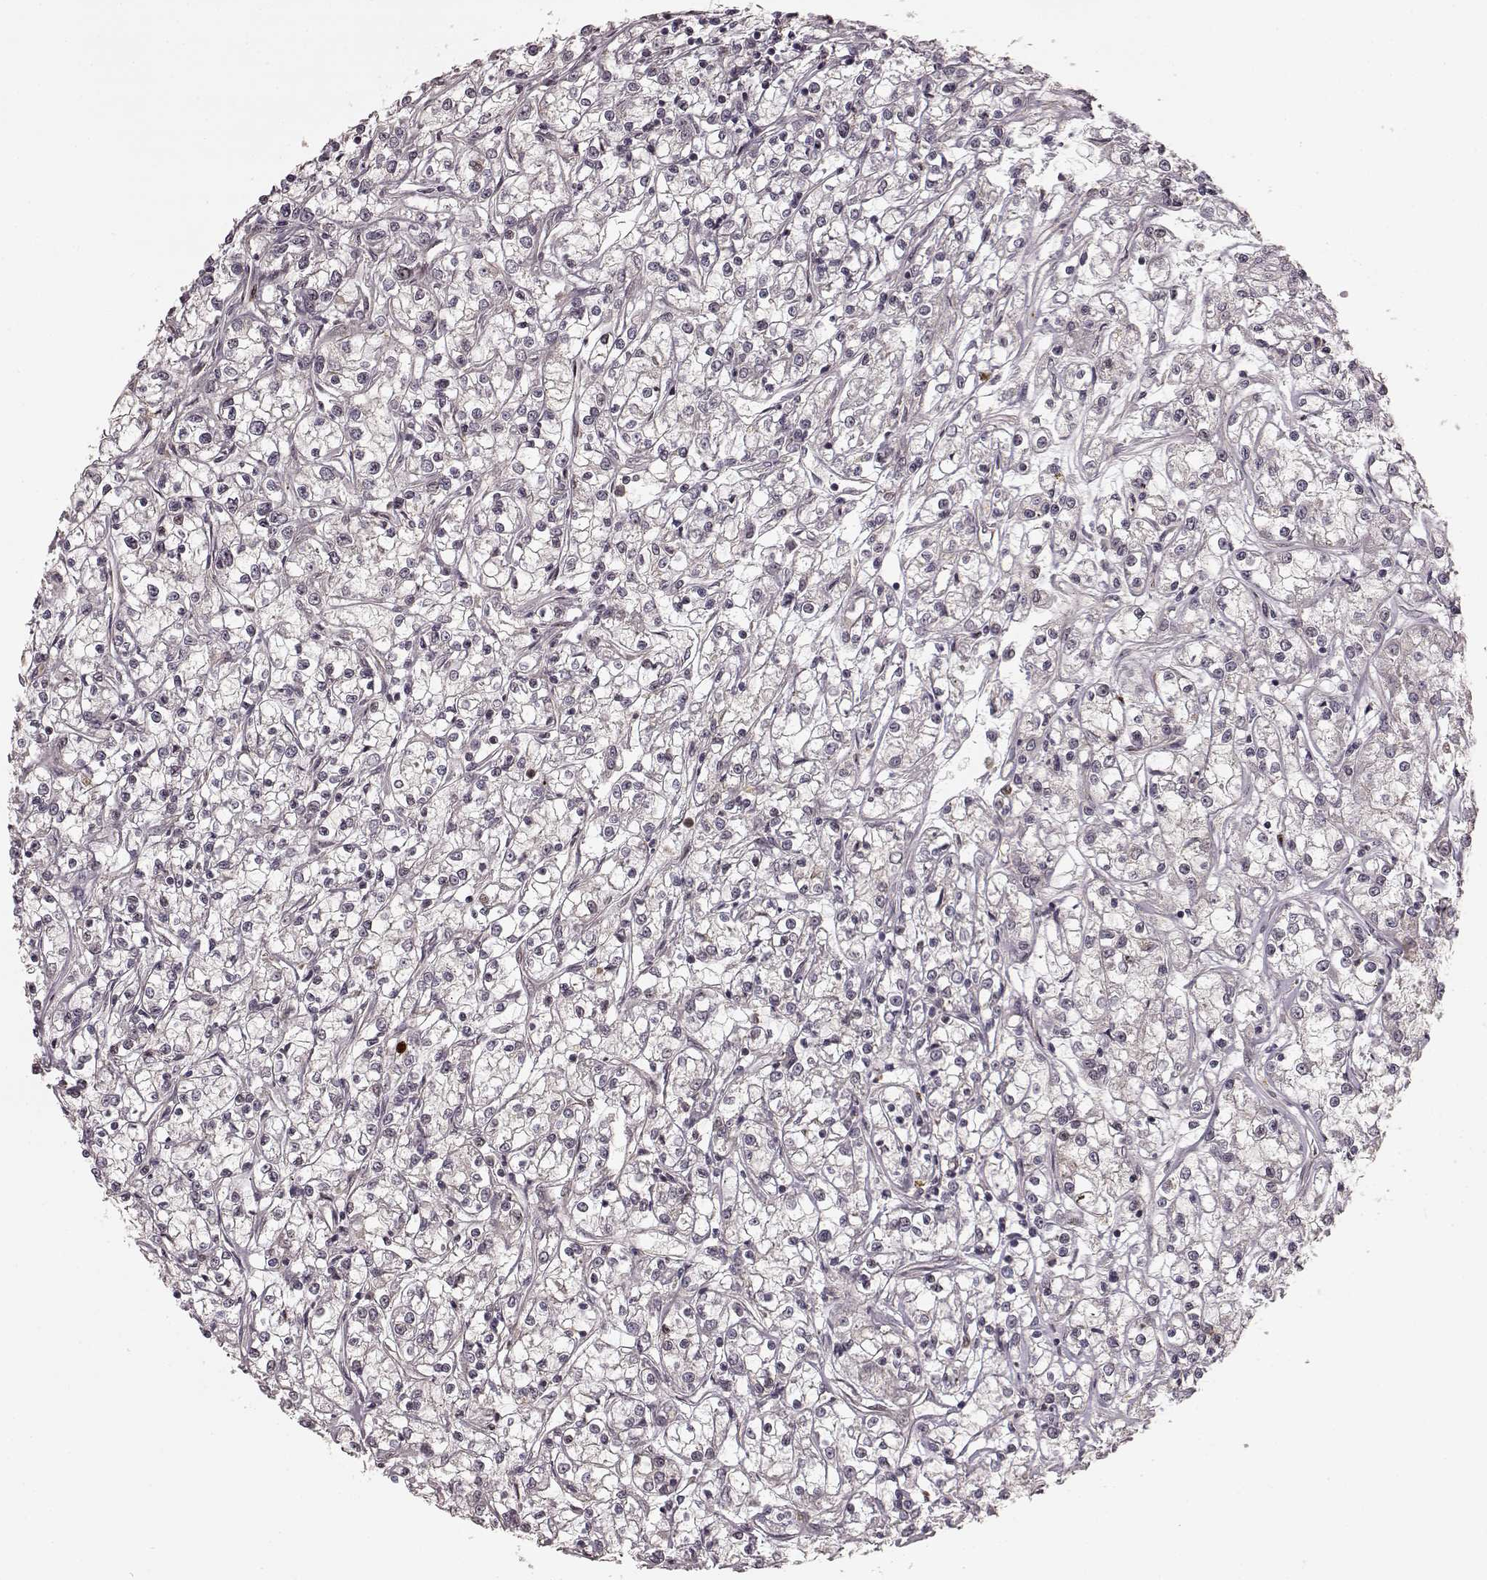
{"staining": {"intensity": "negative", "quantity": "none", "location": "none"}, "tissue": "renal cancer", "cell_type": "Tumor cells", "image_type": "cancer", "snomed": [{"axis": "morphology", "description": "Adenocarcinoma, NOS"}, {"axis": "topography", "description": "Kidney"}], "caption": "This is an immunohistochemistry (IHC) micrograph of renal cancer. There is no positivity in tumor cells.", "gene": "SLC12A9", "patient": {"sex": "female", "age": 59}}